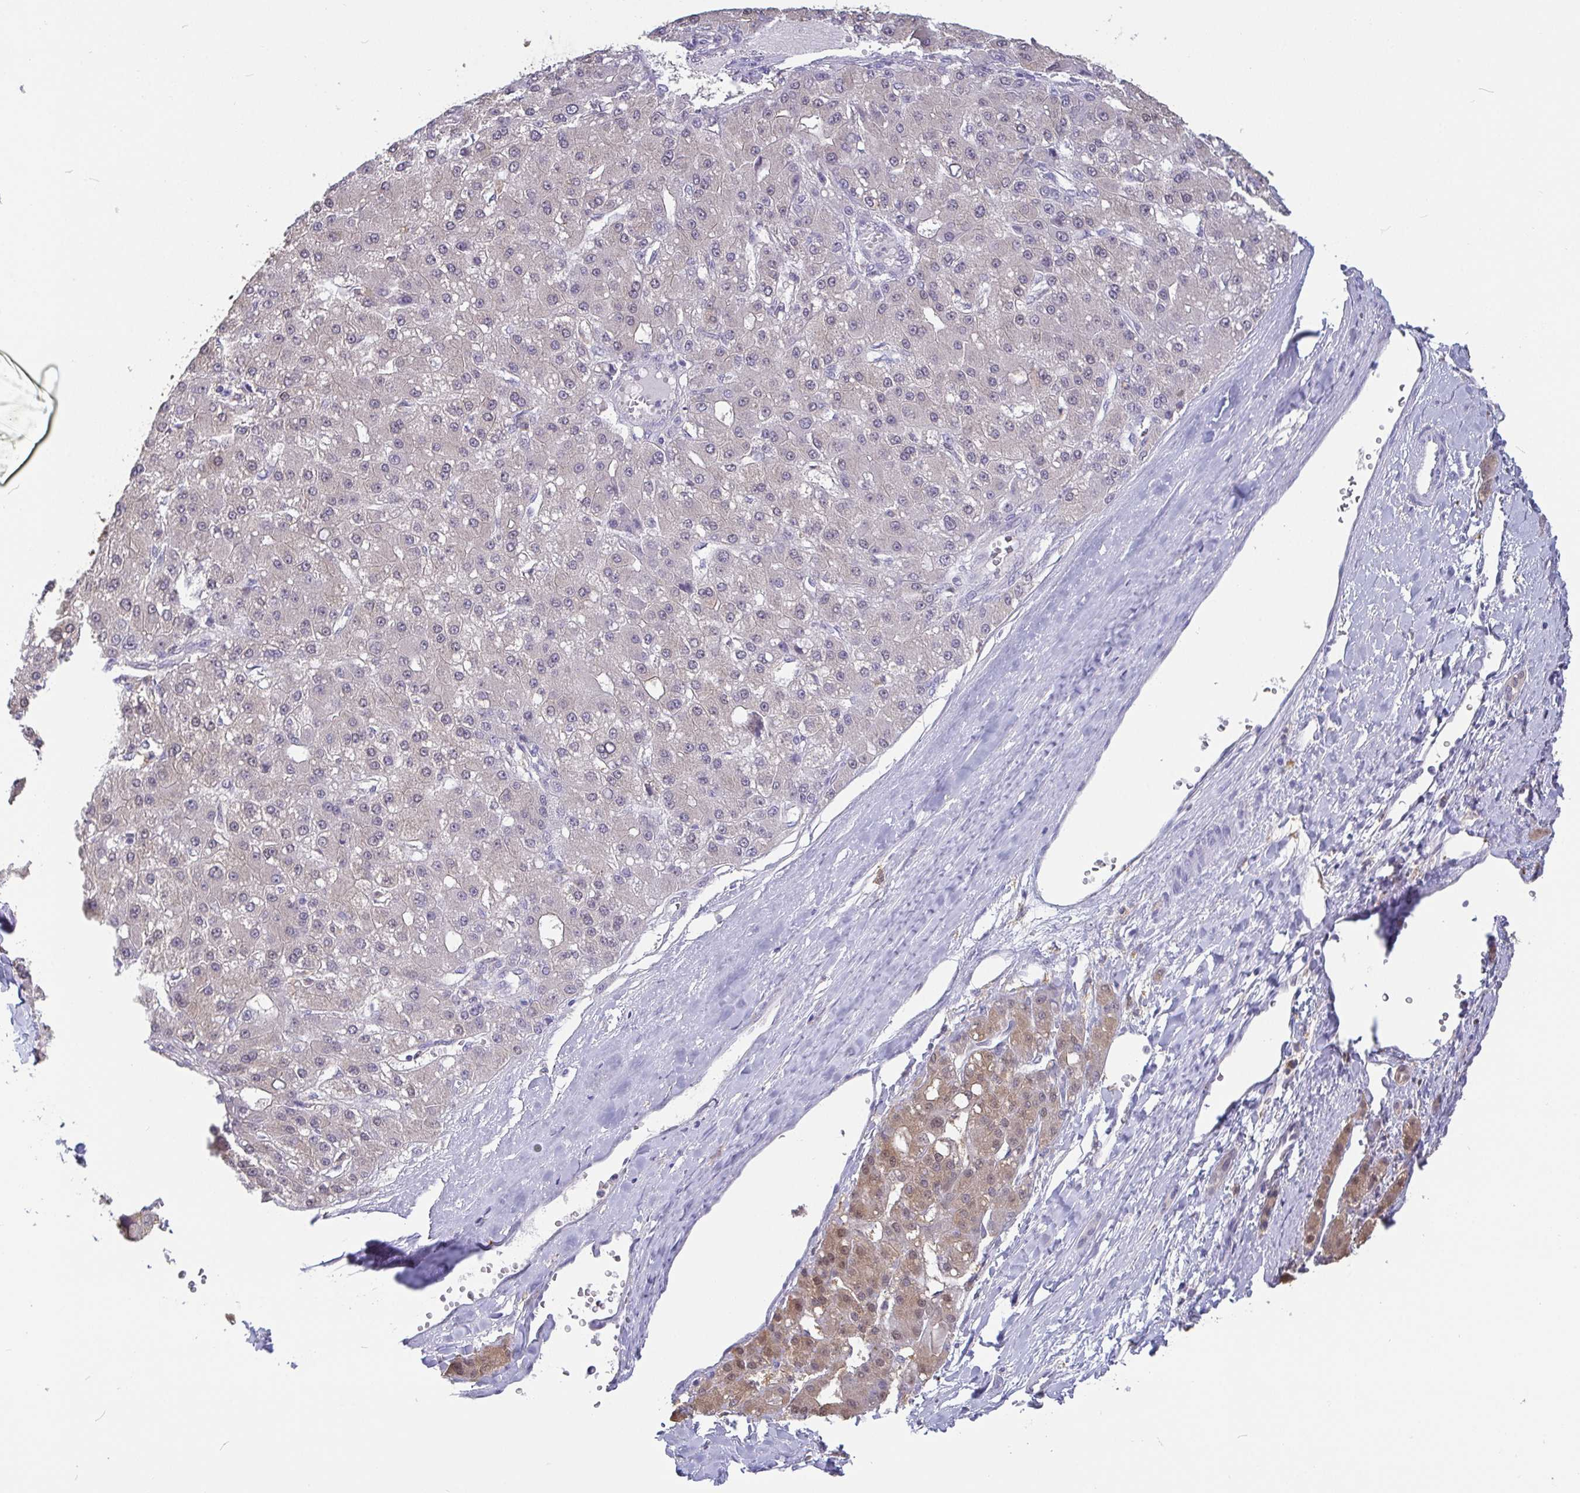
{"staining": {"intensity": "negative", "quantity": "none", "location": "none"}, "tissue": "liver cancer", "cell_type": "Tumor cells", "image_type": "cancer", "snomed": [{"axis": "morphology", "description": "Carcinoma, Hepatocellular, NOS"}, {"axis": "topography", "description": "Liver"}], "caption": "A high-resolution micrograph shows immunohistochemistry (IHC) staining of liver cancer, which exhibits no significant staining in tumor cells.", "gene": "IDH1", "patient": {"sex": "male", "age": 67}}